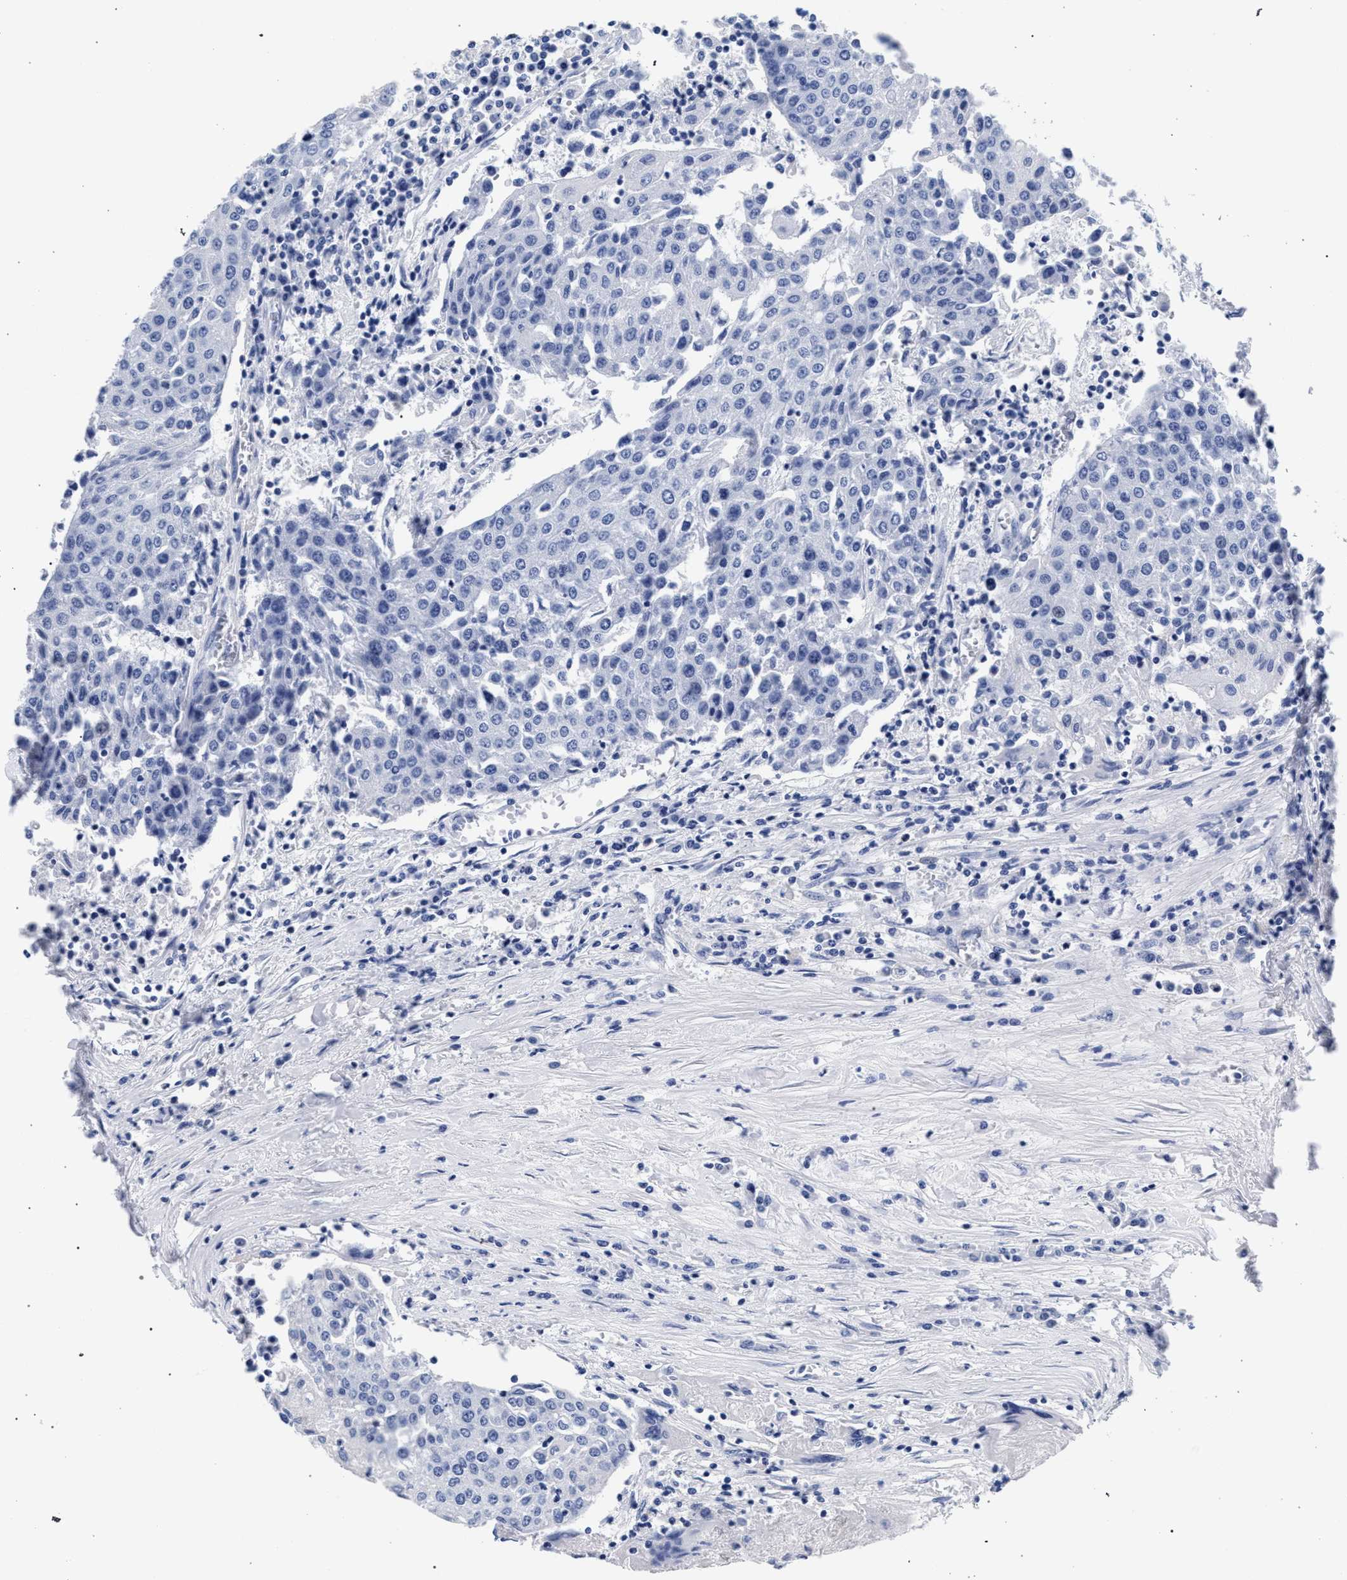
{"staining": {"intensity": "negative", "quantity": "none", "location": "none"}, "tissue": "urothelial cancer", "cell_type": "Tumor cells", "image_type": "cancer", "snomed": [{"axis": "morphology", "description": "Urothelial carcinoma, High grade"}, {"axis": "topography", "description": "Urinary bladder"}], "caption": "Immunohistochemistry histopathology image of human urothelial cancer stained for a protein (brown), which shows no expression in tumor cells. (DAB (3,3'-diaminobenzidine) IHC, high magnification).", "gene": "AKAP4", "patient": {"sex": "female", "age": 85}}